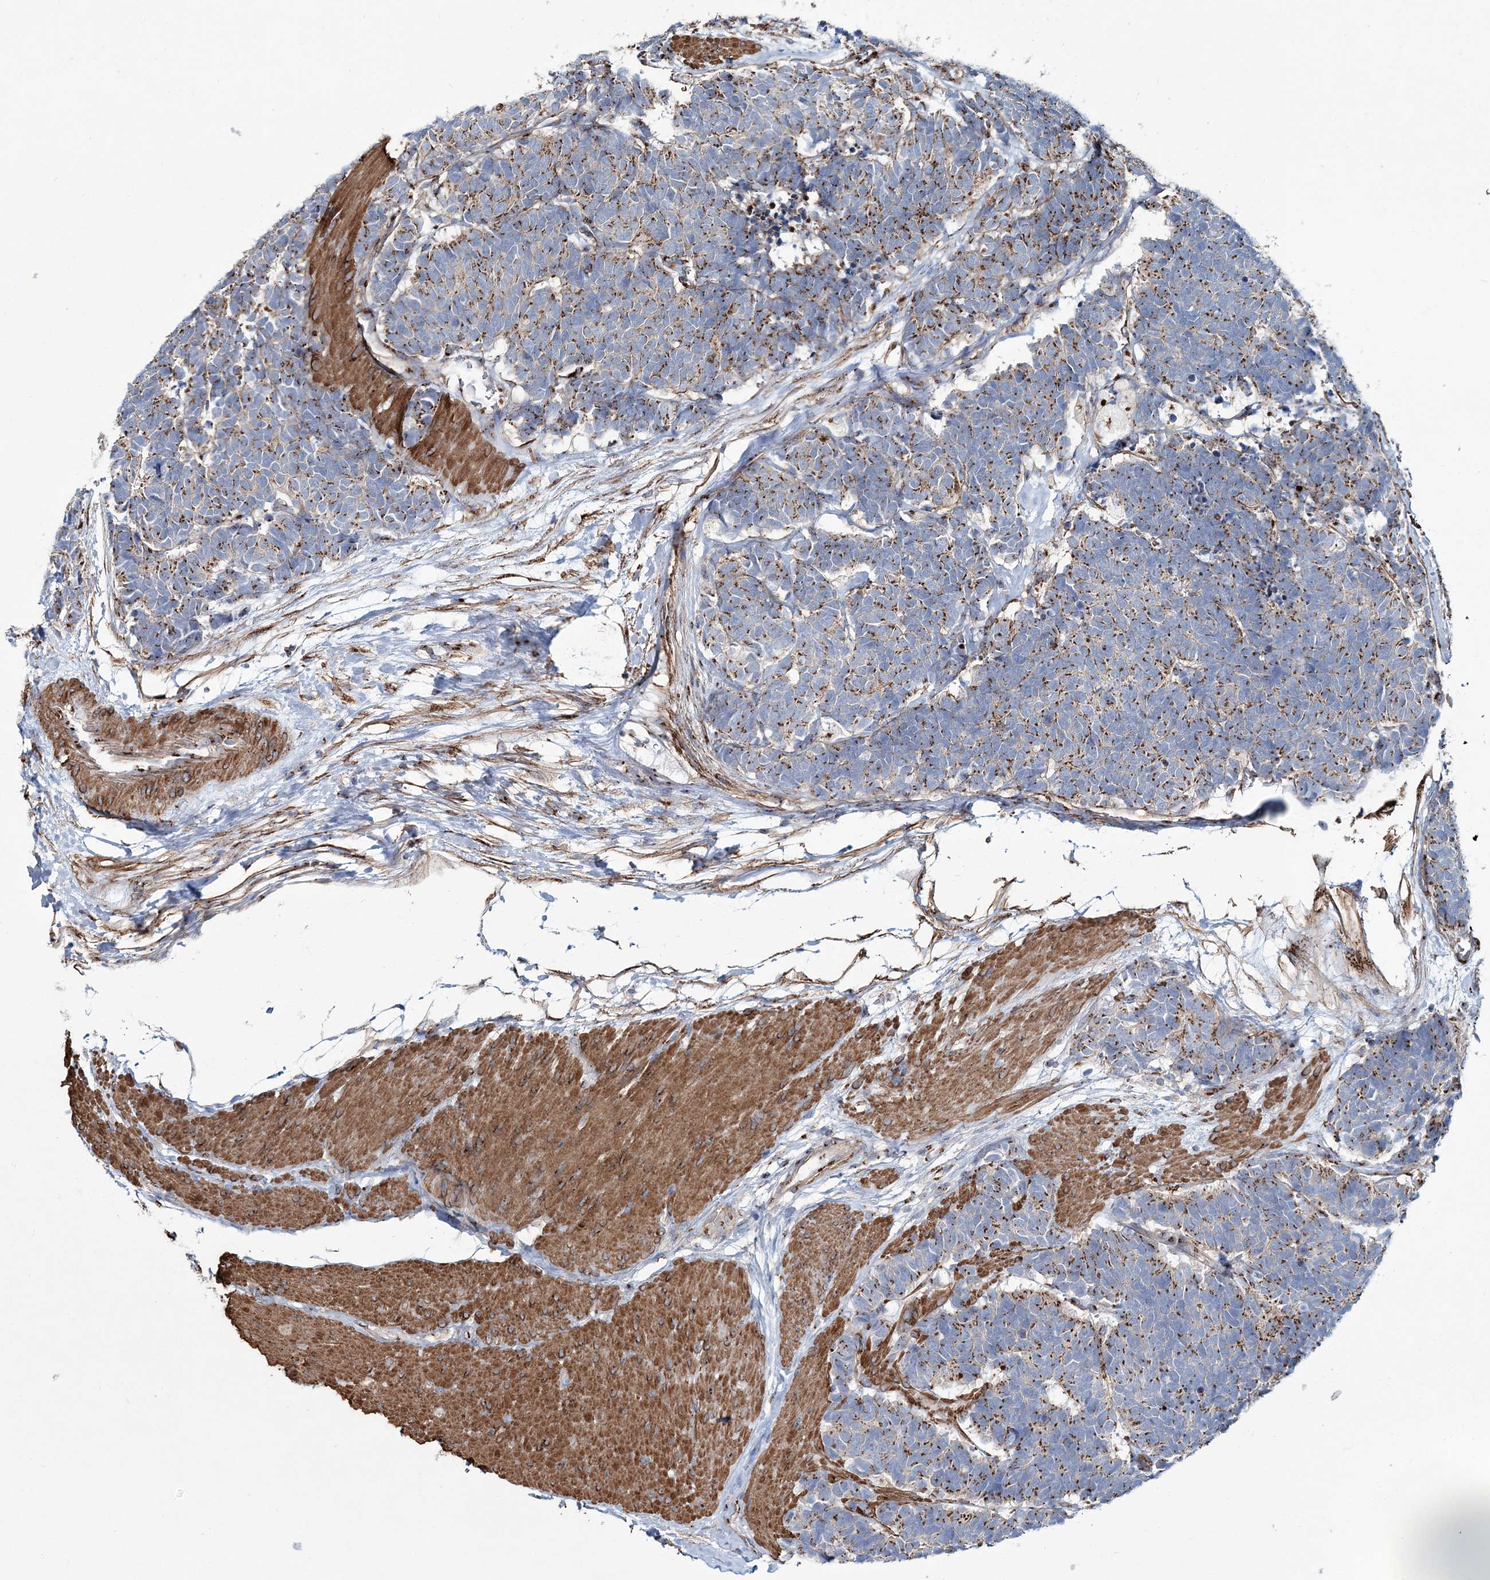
{"staining": {"intensity": "moderate", "quantity": ">75%", "location": "cytoplasmic/membranous"}, "tissue": "carcinoid", "cell_type": "Tumor cells", "image_type": "cancer", "snomed": [{"axis": "morphology", "description": "Carcinoma, NOS"}, {"axis": "morphology", "description": "Carcinoid, malignant, NOS"}, {"axis": "topography", "description": "Urinary bladder"}], "caption": "Malignant carcinoid stained with a protein marker reveals moderate staining in tumor cells.", "gene": "MAN1A2", "patient": {"sex": "male", "age": 57}}